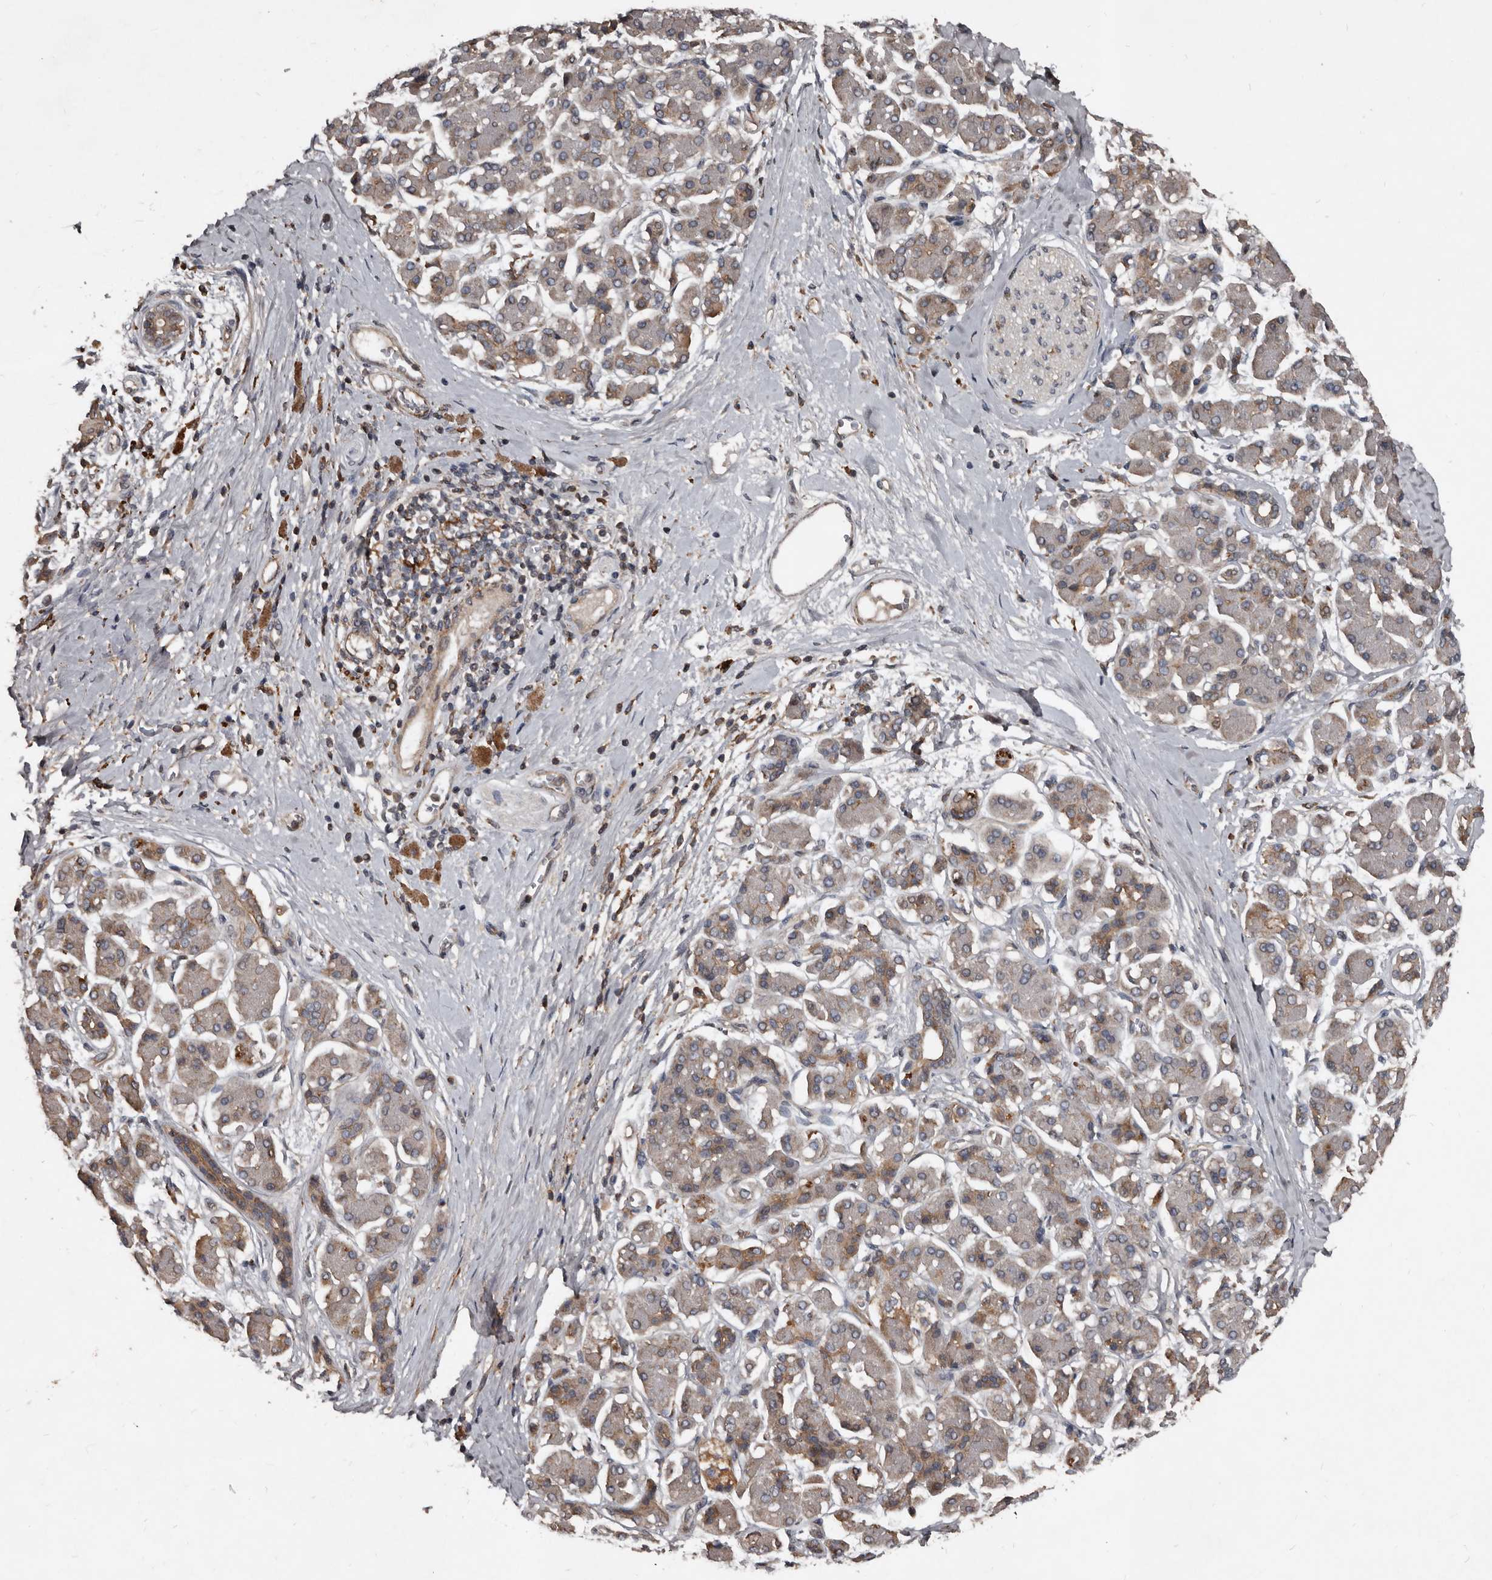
{"staining": {"intensity": "weak", "quantity": "25%-75%", "location": "cytoplasmic/membranous"}, "tissue": "pancreatic cancer", "cell_type": "Tumor cells", "image_type": "cancer", "snomed": [{"axis": "morphology", "description": "Adenocarcinoma, NOS"}, {"axis": "topography", "description": "Pancreas"}], "caption": "DAB (3,3'-diaminobenzidine) immunohistochemical staining of human pancreatic cancer (adenocarcinoma) shows weak cytoplasmic/membranous protein expression in about 25%-75% of tumor cells. The protein of interest is stained brown, and the nuclei are stained in blue (DAB (3,3'-diaminobenzidine) IHC with brightfield microscopy, high magnification).", "gene": "GREB1", "patient": {"sex": "male", "age": 55}}